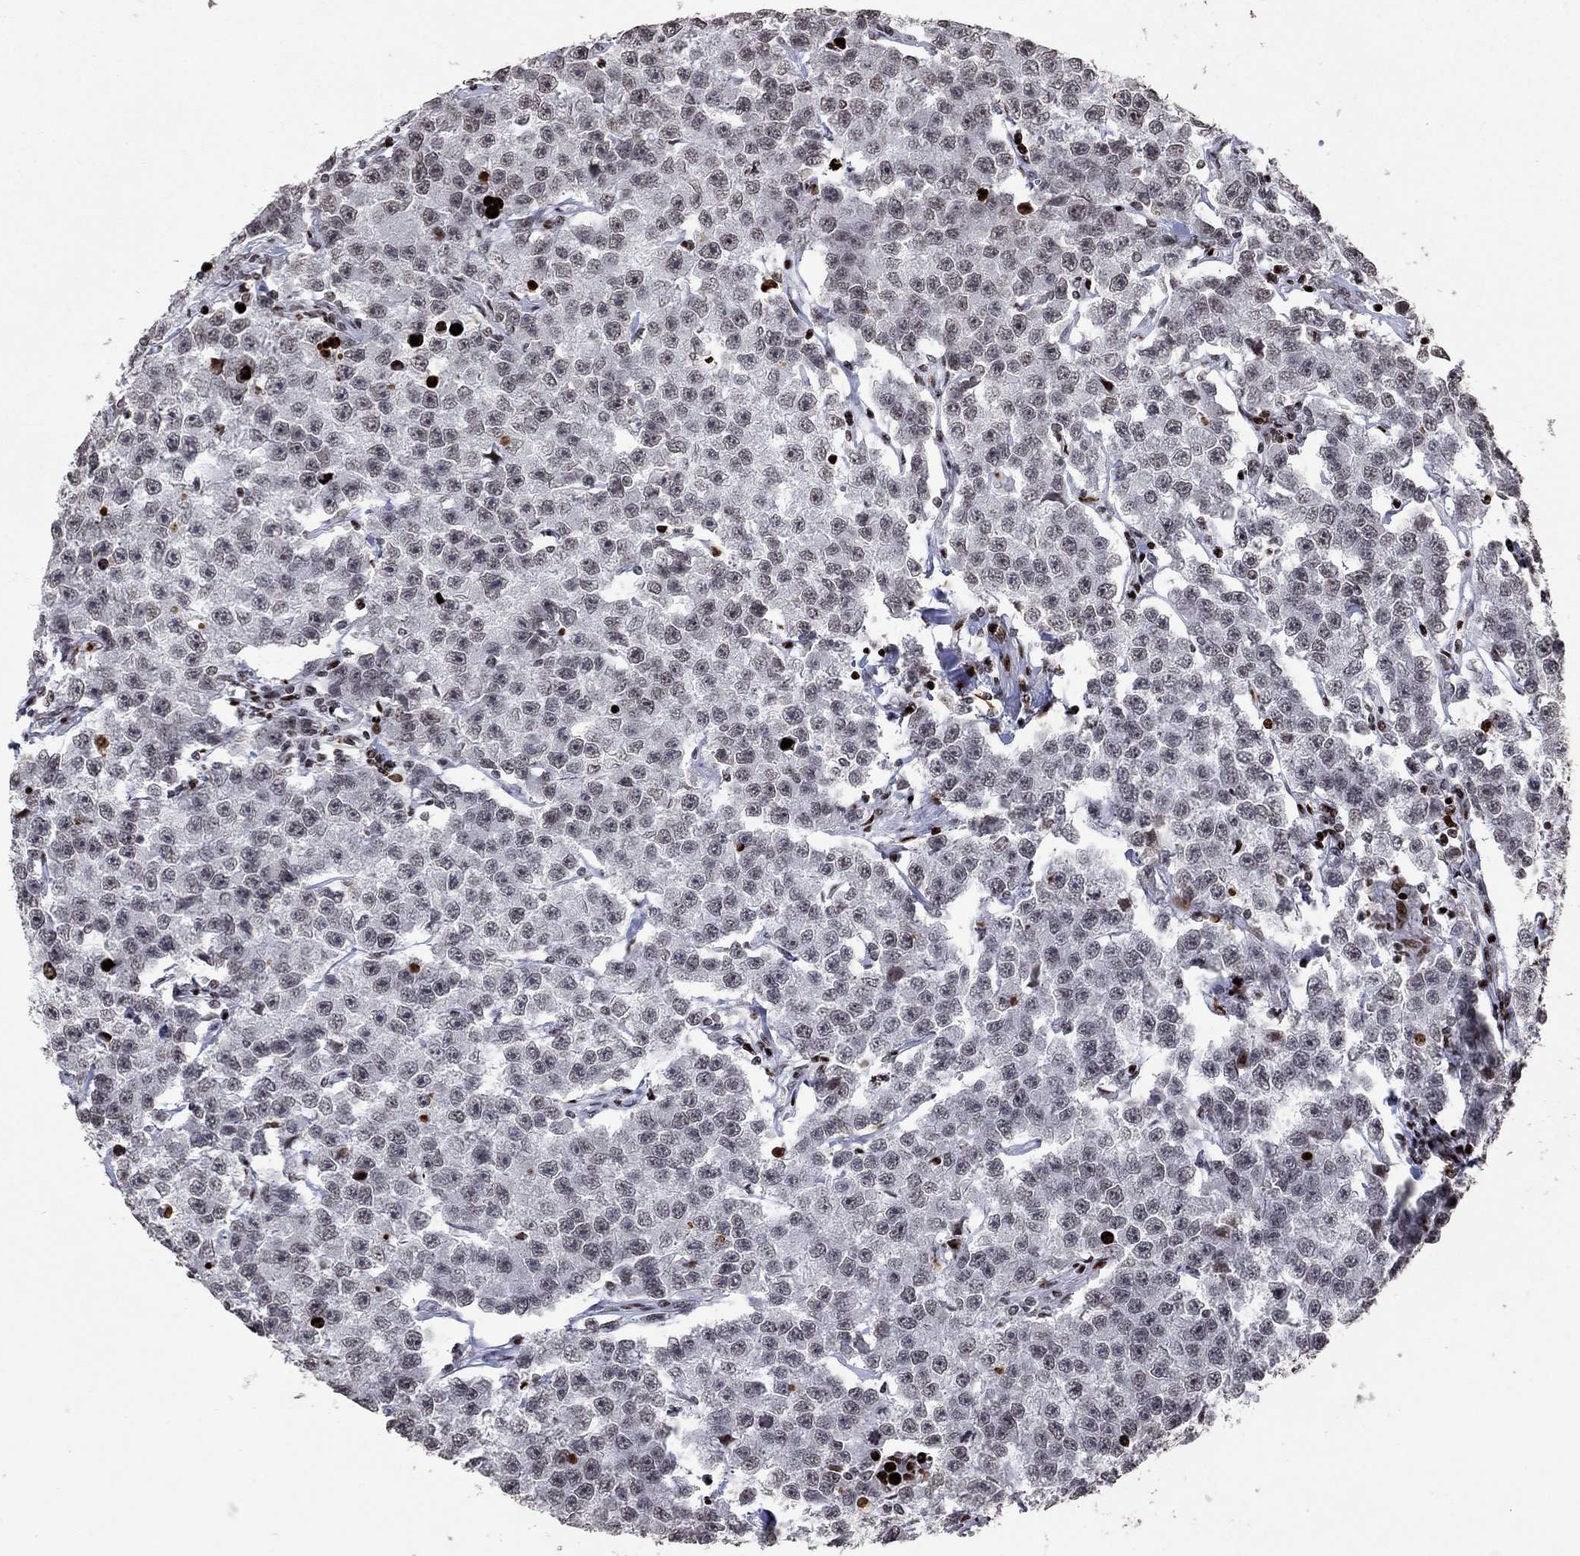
{"staining": {"intensity": "negative", "quantity": "none", "location": "none"}, "tissue": "testis cancer", "cell_type": "Tumor cells", "image_type": "cancer", "snomed": [{"axis": "morphology", "description": "Seminoma, NOS"}, {"axis": "topography", "description": "Testis"}], "caption": "The immunohistochemistry (IHC) image has no significant expression in tumor cells of seminoma (testis) tissue.", "gene": "SRSF3", "patient": {"sex": "male", "age": 59}}